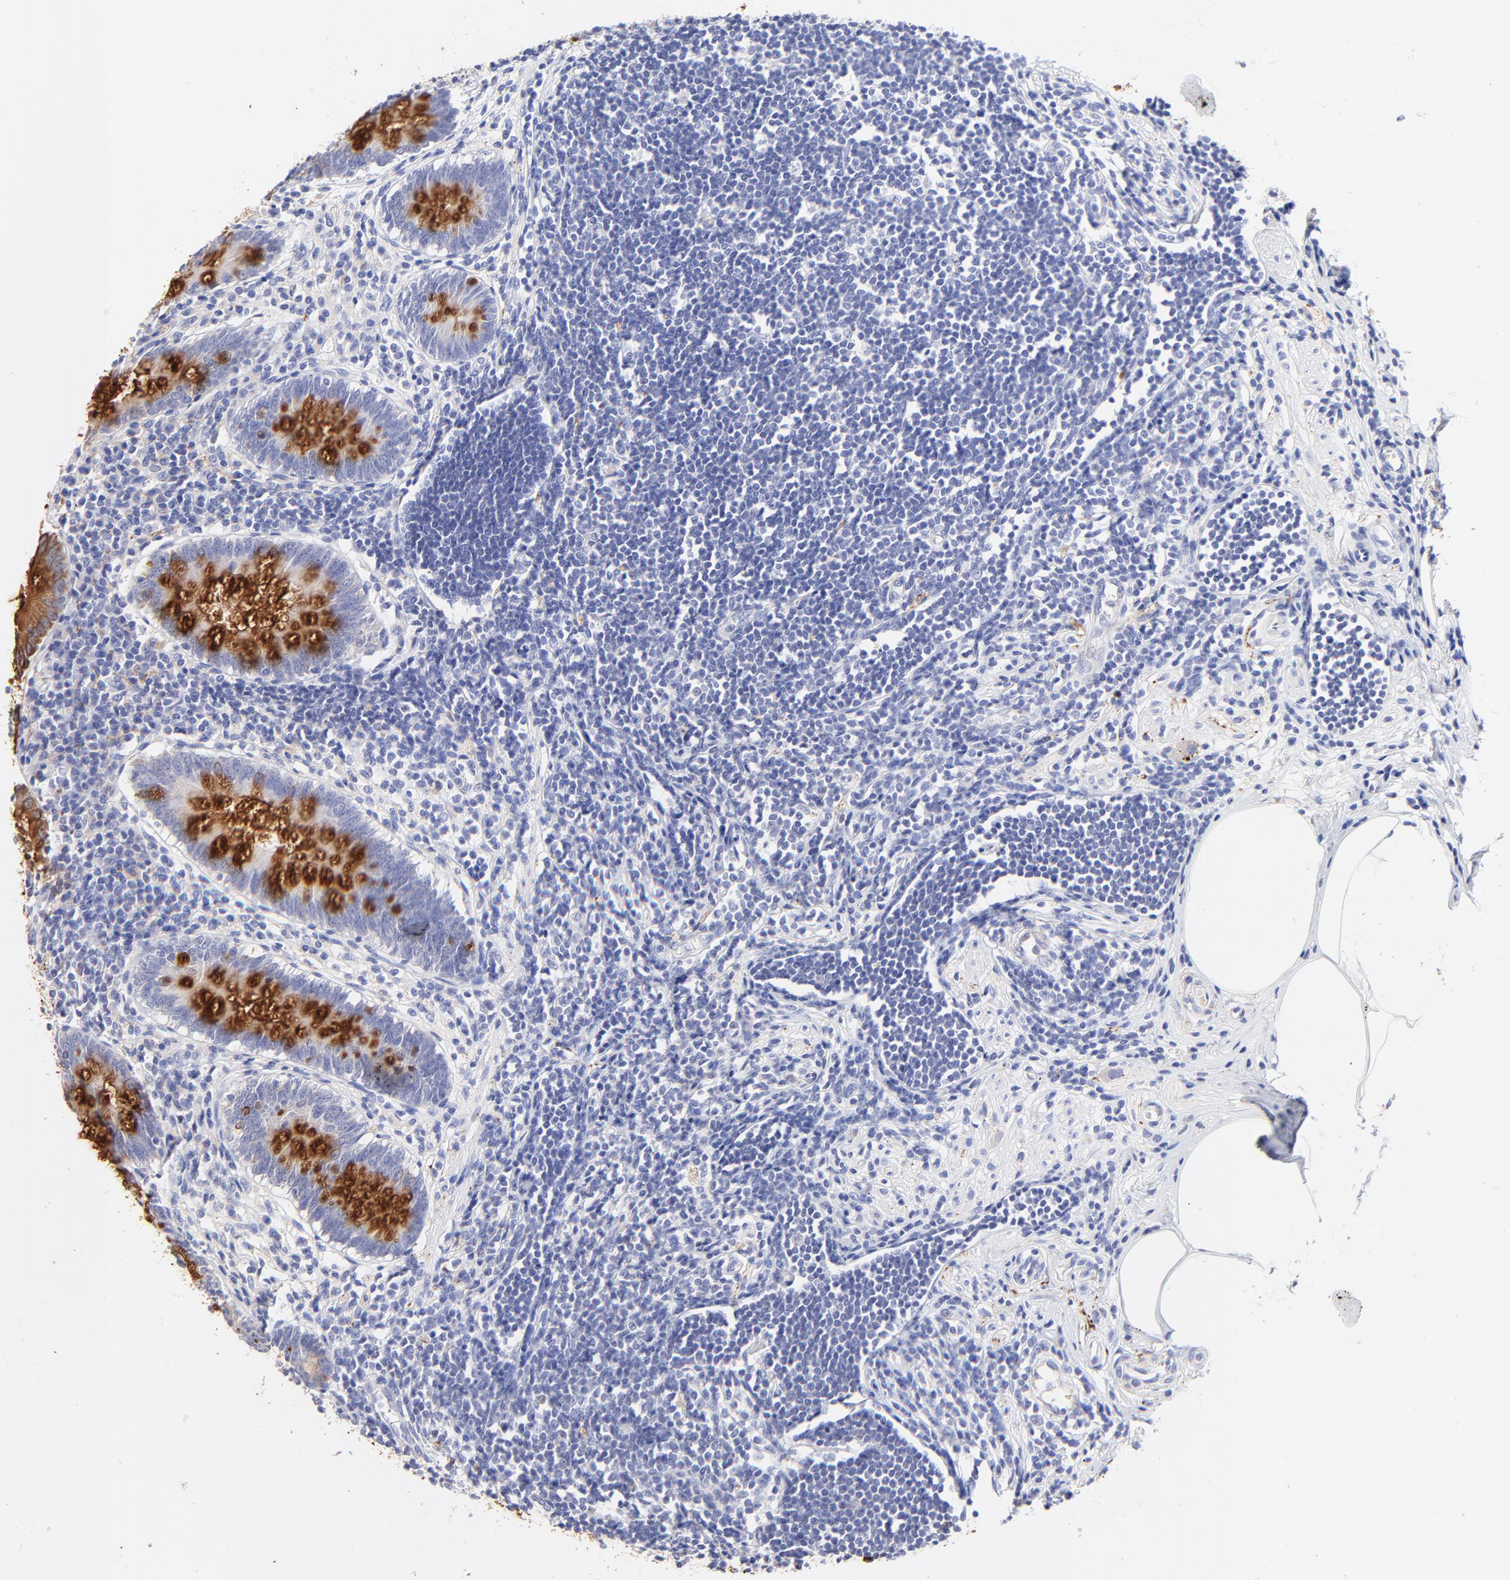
{"staining": {"intensity": "strong", "quantity": ">75%", "location": "cytoplasmic/membranous"}, "tissue": "appendix", "cell_type": "Glandular cells", "image_type": "normal", "snomed": [{"axis": "morphology", "description": "Normal tissue, NOS"}, {"axis": "topography", "description": "Appendix"}], "caption": "Appendix was stained to show a protein in brown. There is high levels of strong cytoplasmic/membranous expression in about >75% of glandular cells. The protein of interest is stained brown, and the nuclei are stained in blue (DAB IHC with brightfield microscopy, high magnification).", "gene": "RAB3A", "patient": {"sex": "female", "age": 50}}